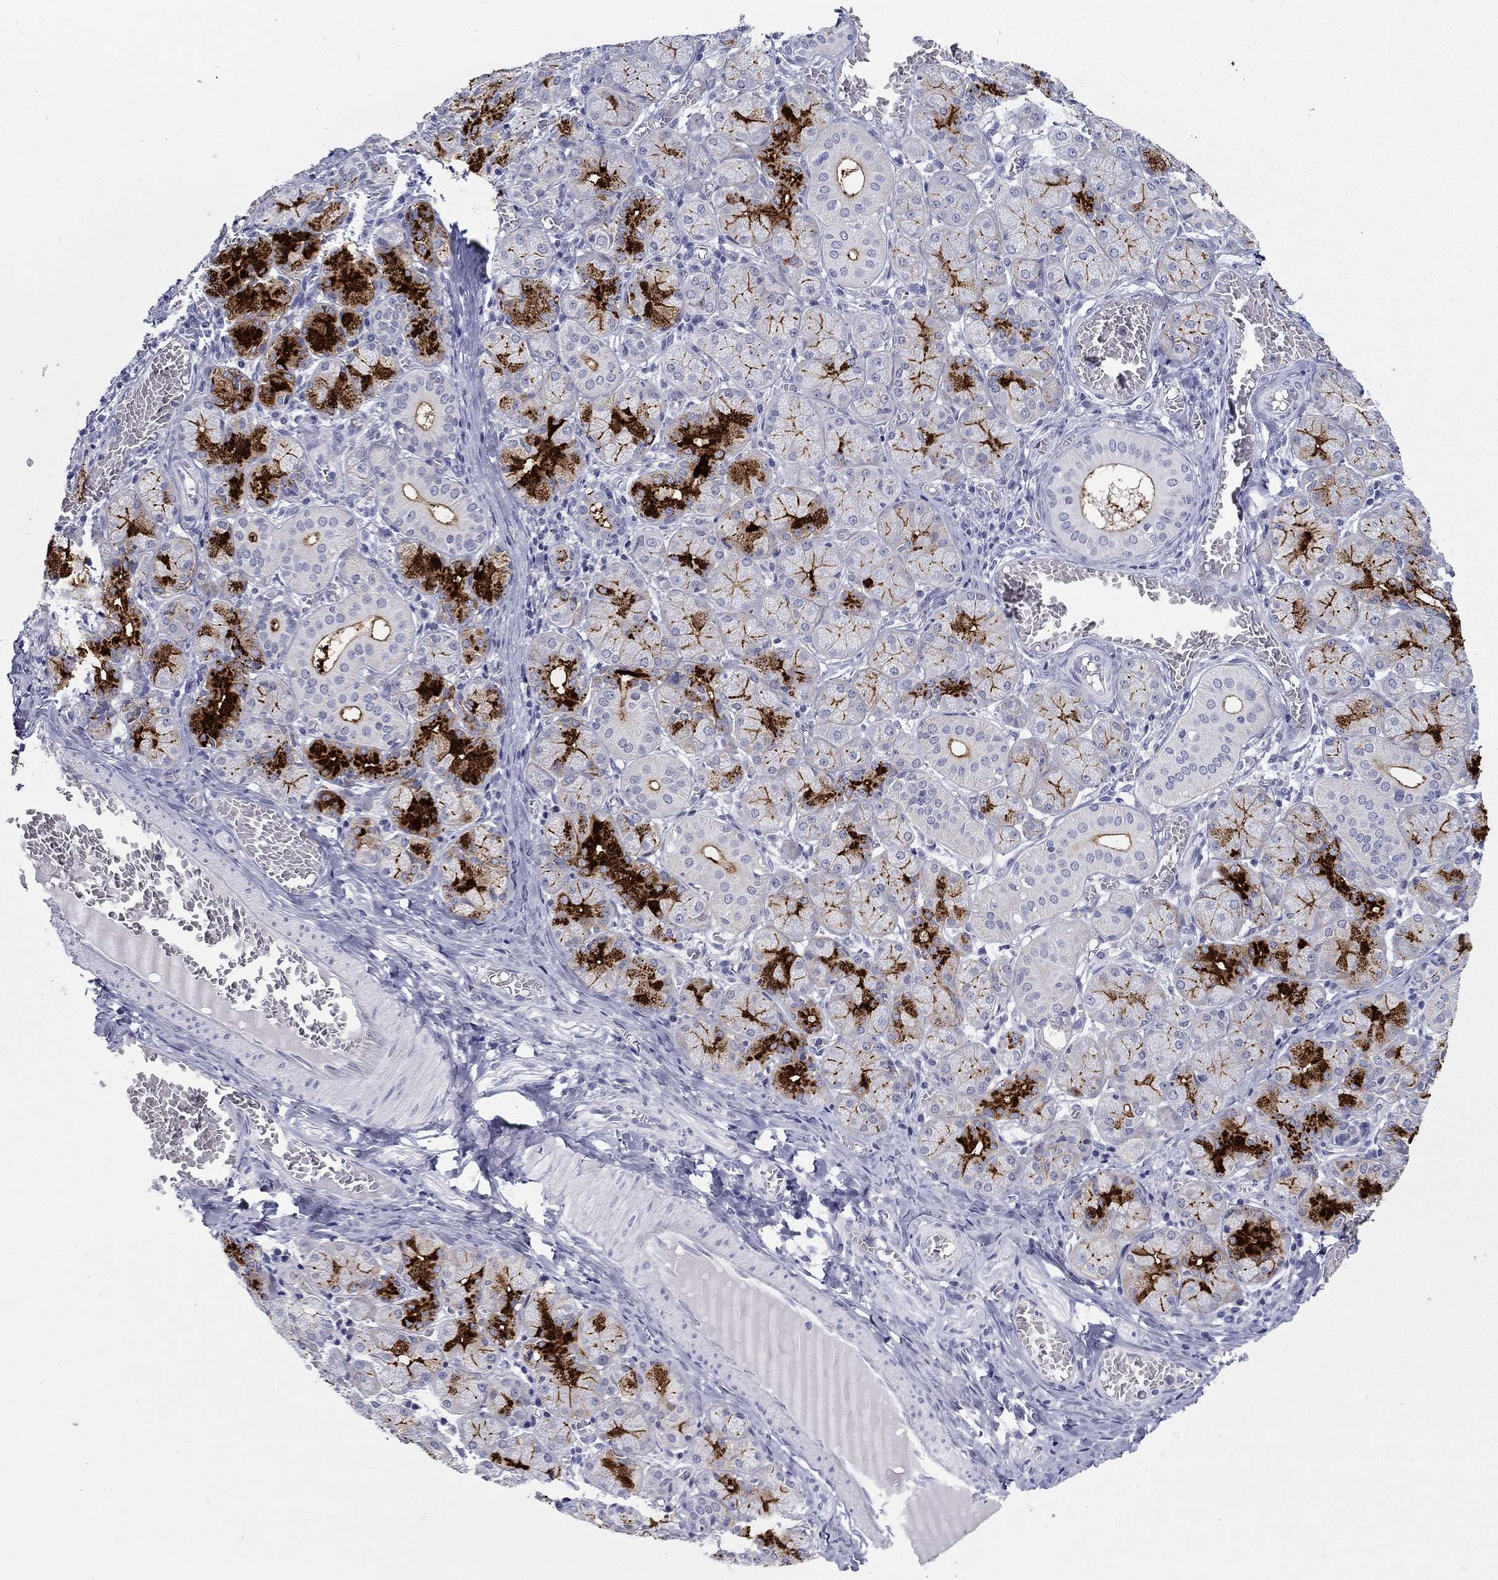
{"staining": {"intensity": "strong", "quantity": "25%-75%", "location": "cytoplasmic/membranous"}, "tissue": "salivary gland", "cell_type": "Glandular cells", "image_type": "normal", "snomed": [{"axis": "morphology", "description": "Normal tissue, NOS"}, {"axis": "topography", "description": "Salivary gland"}, {"axis": "topography", "description": "Peripheral nerve tissue"}], "caption": "Immunohistochemical staining of benign salivary gland exhibits strong cytoplasmic/membranous protein expression in approximately 25%-75% of glandular cells.", "gene": "C4orf19", "patient": {"sex": "female", "age": 24}}